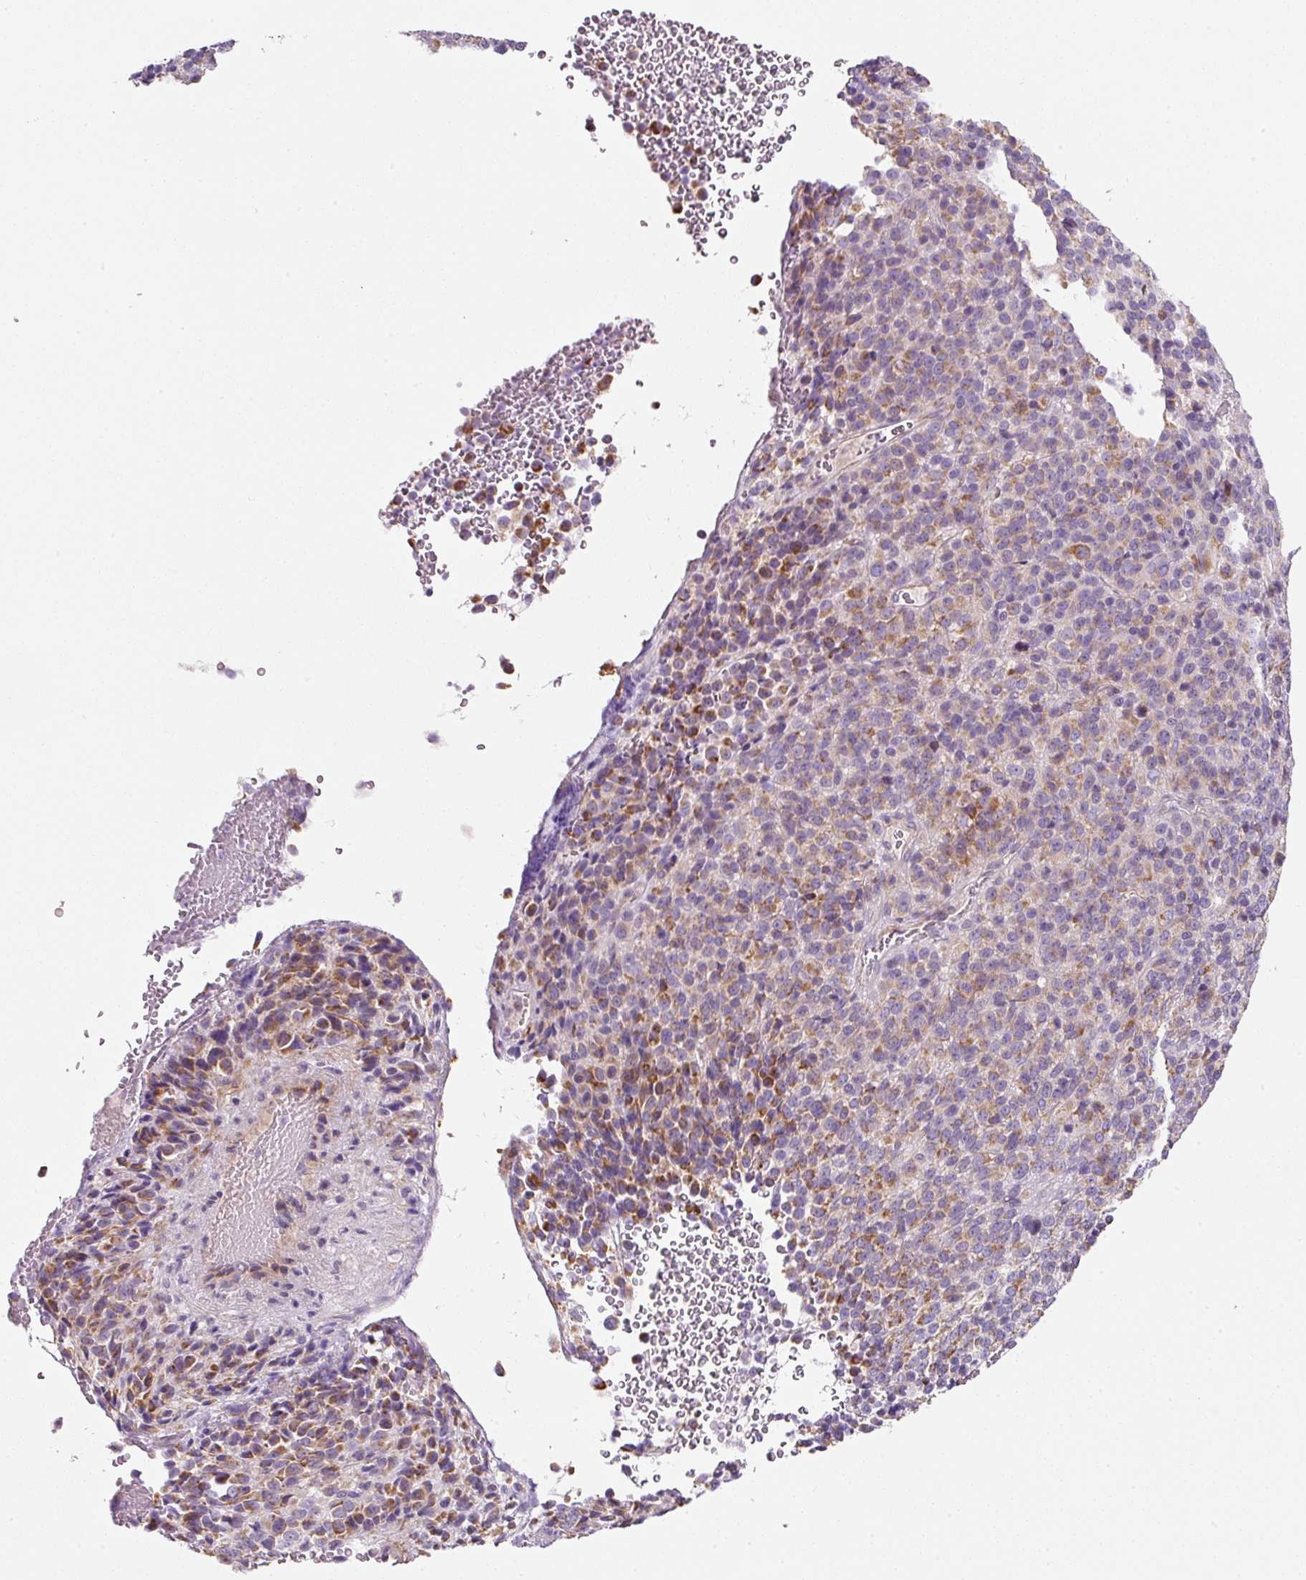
{"staining": {"intensity": "moderate", "quantity": ">75%", "location": "cytoplasmic/membranous"}, "tissue": "melanoma", "cell_type": "Tumor cells", "image_type": "cancer", "snomed": [{"axis": "morphology", "description": "Malignant melanoma, Metastatic site"}, {"axis": "topography", "description": "Brain"}], "caption": "A brown stain labels moderate cytoplasmic/membranous positivity of a protein in malignant melanoma (metastatic site) tumor cells.", "gene": "NDUFA1", "patient": {"sex": "female", "age": 56}}